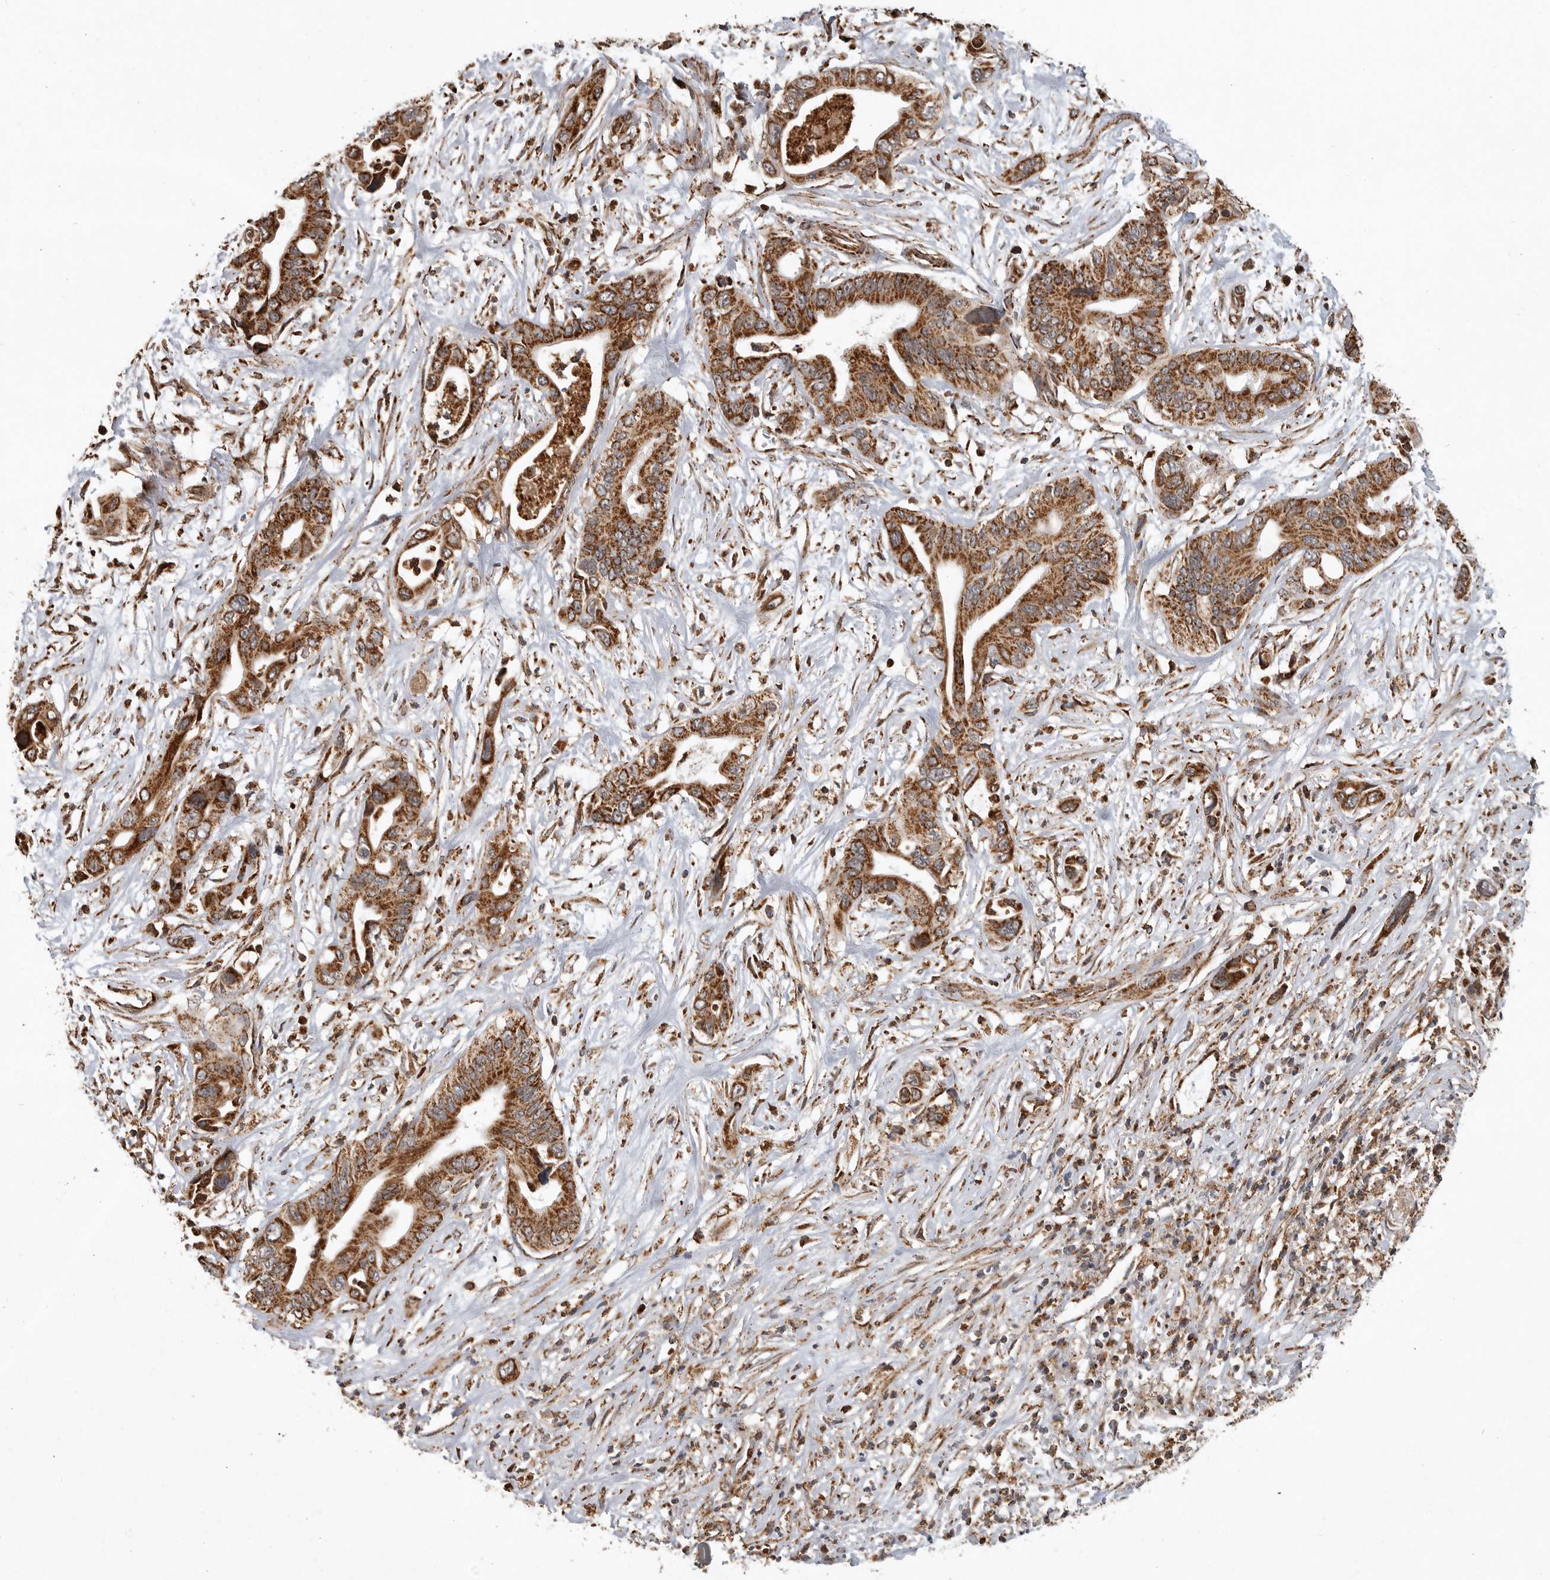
{"staining": {"intensity": "strong", "quantity": ">75%", "location": "cytoplasmic/membranous"}, "tissue": "pancreatic cancer", "cell_type": "Tumor cells", "image_type": "cancer", "snomed": [{"axis": "morphology", "description": "Adenocarcinoma, NOS"}, {"axis": "topography", "description": "Pancreas"}], "caption": "A brown stain highlights strong cytoplasmic/membranous positivity of a protein in pancreatic cancer tumor cells. Nuclei are stained in blue.", "gene": "GCNT2", "patient": {"sex": "male", "age": 66}}